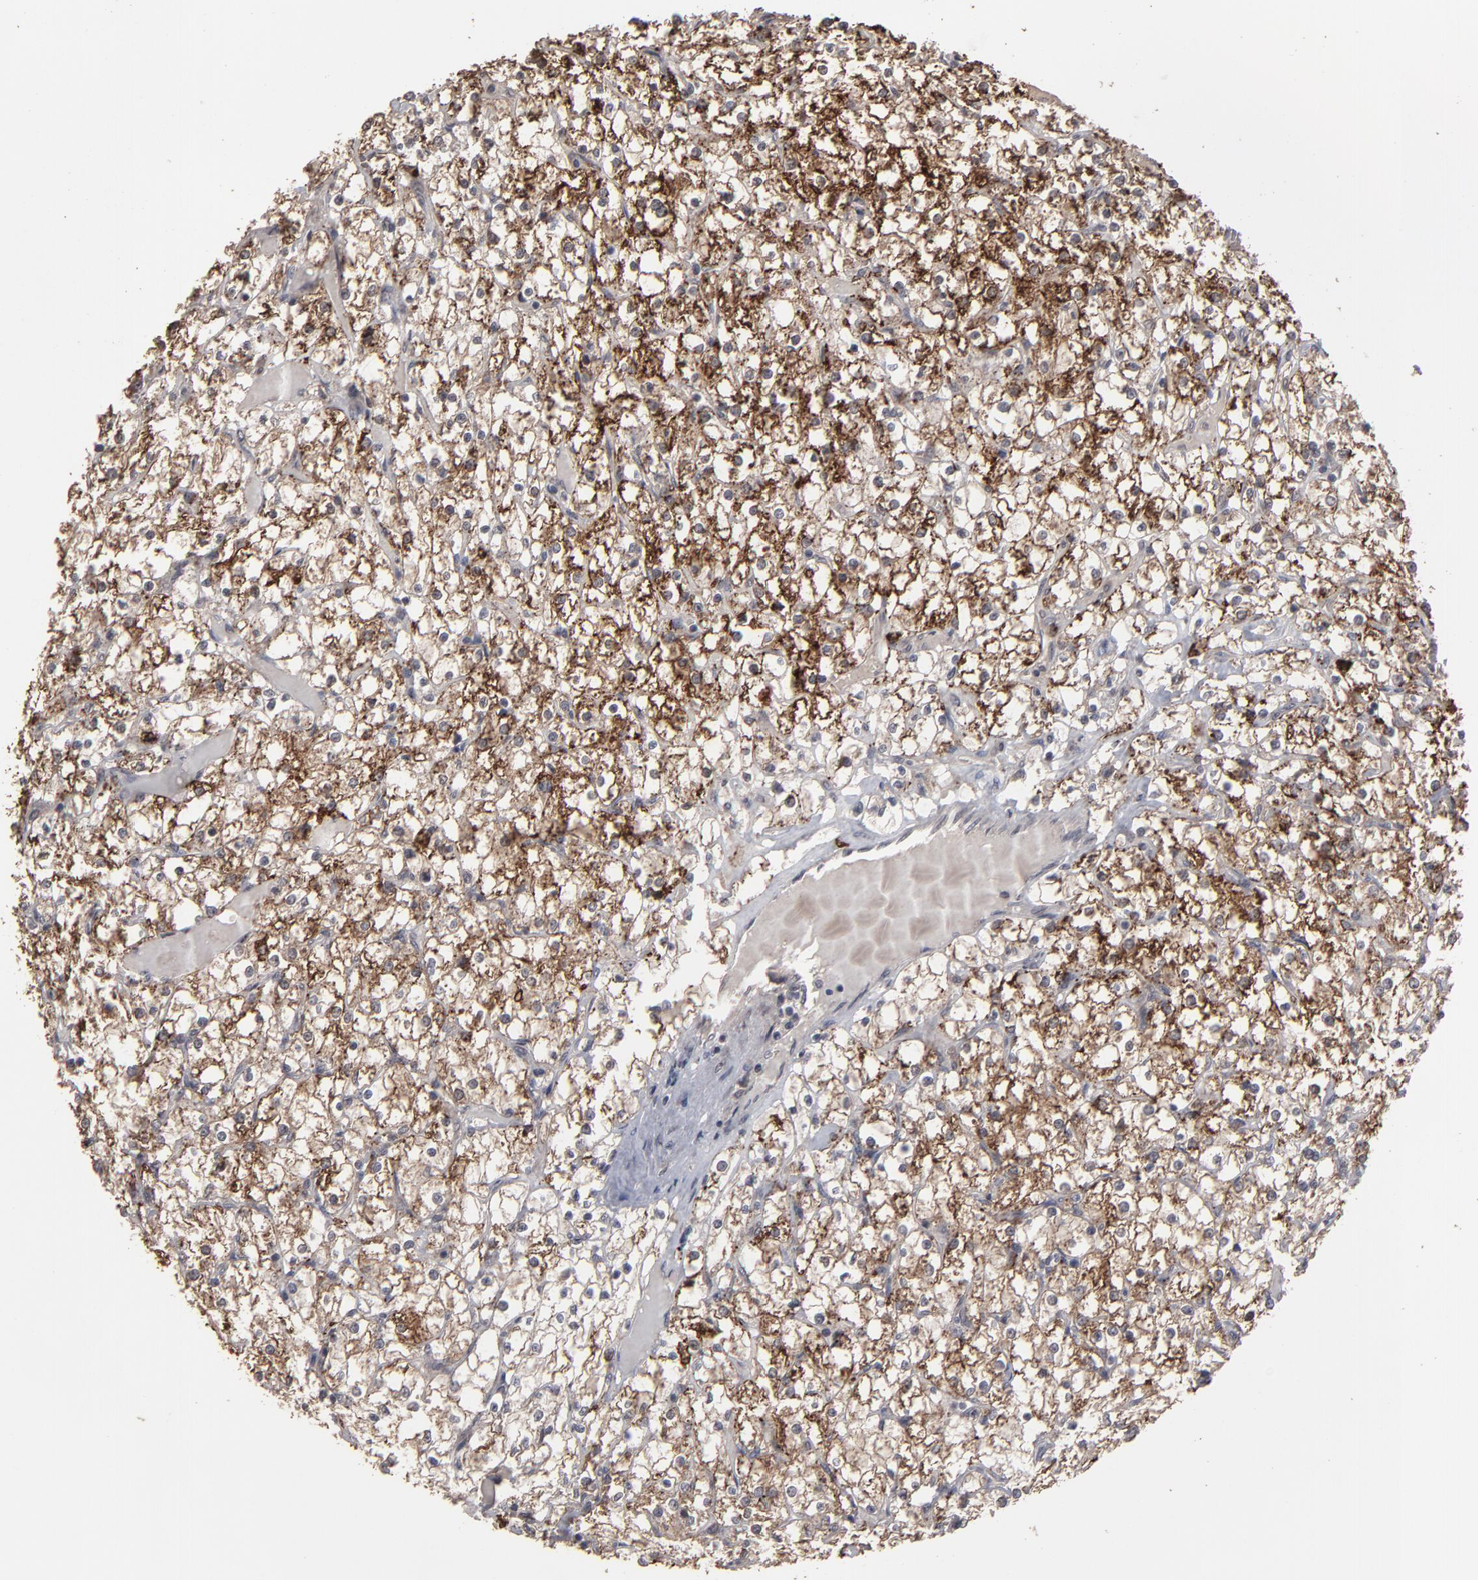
{"staining": {"intensity": "strong", "quantity": ">75%", "location": "cytoplasmic/membranous"}, "tissue": "renal cancer", "cell_type": "Tumor cells", "image_type": "cancer", "snomed": [{"axis": "morphology", "description": "Adenocarcinoma, NOS"}, {"axis": "topography", "description": "Kidney"}], "caption": "A high amount of strong cytoplasmic/membranous staining is present in approximately >75% of tumor cells in renal cancer (adenocarcinoma) tissue.", "gene": "SLC22A17", "patient": {"sex": "female", "age": 73}}